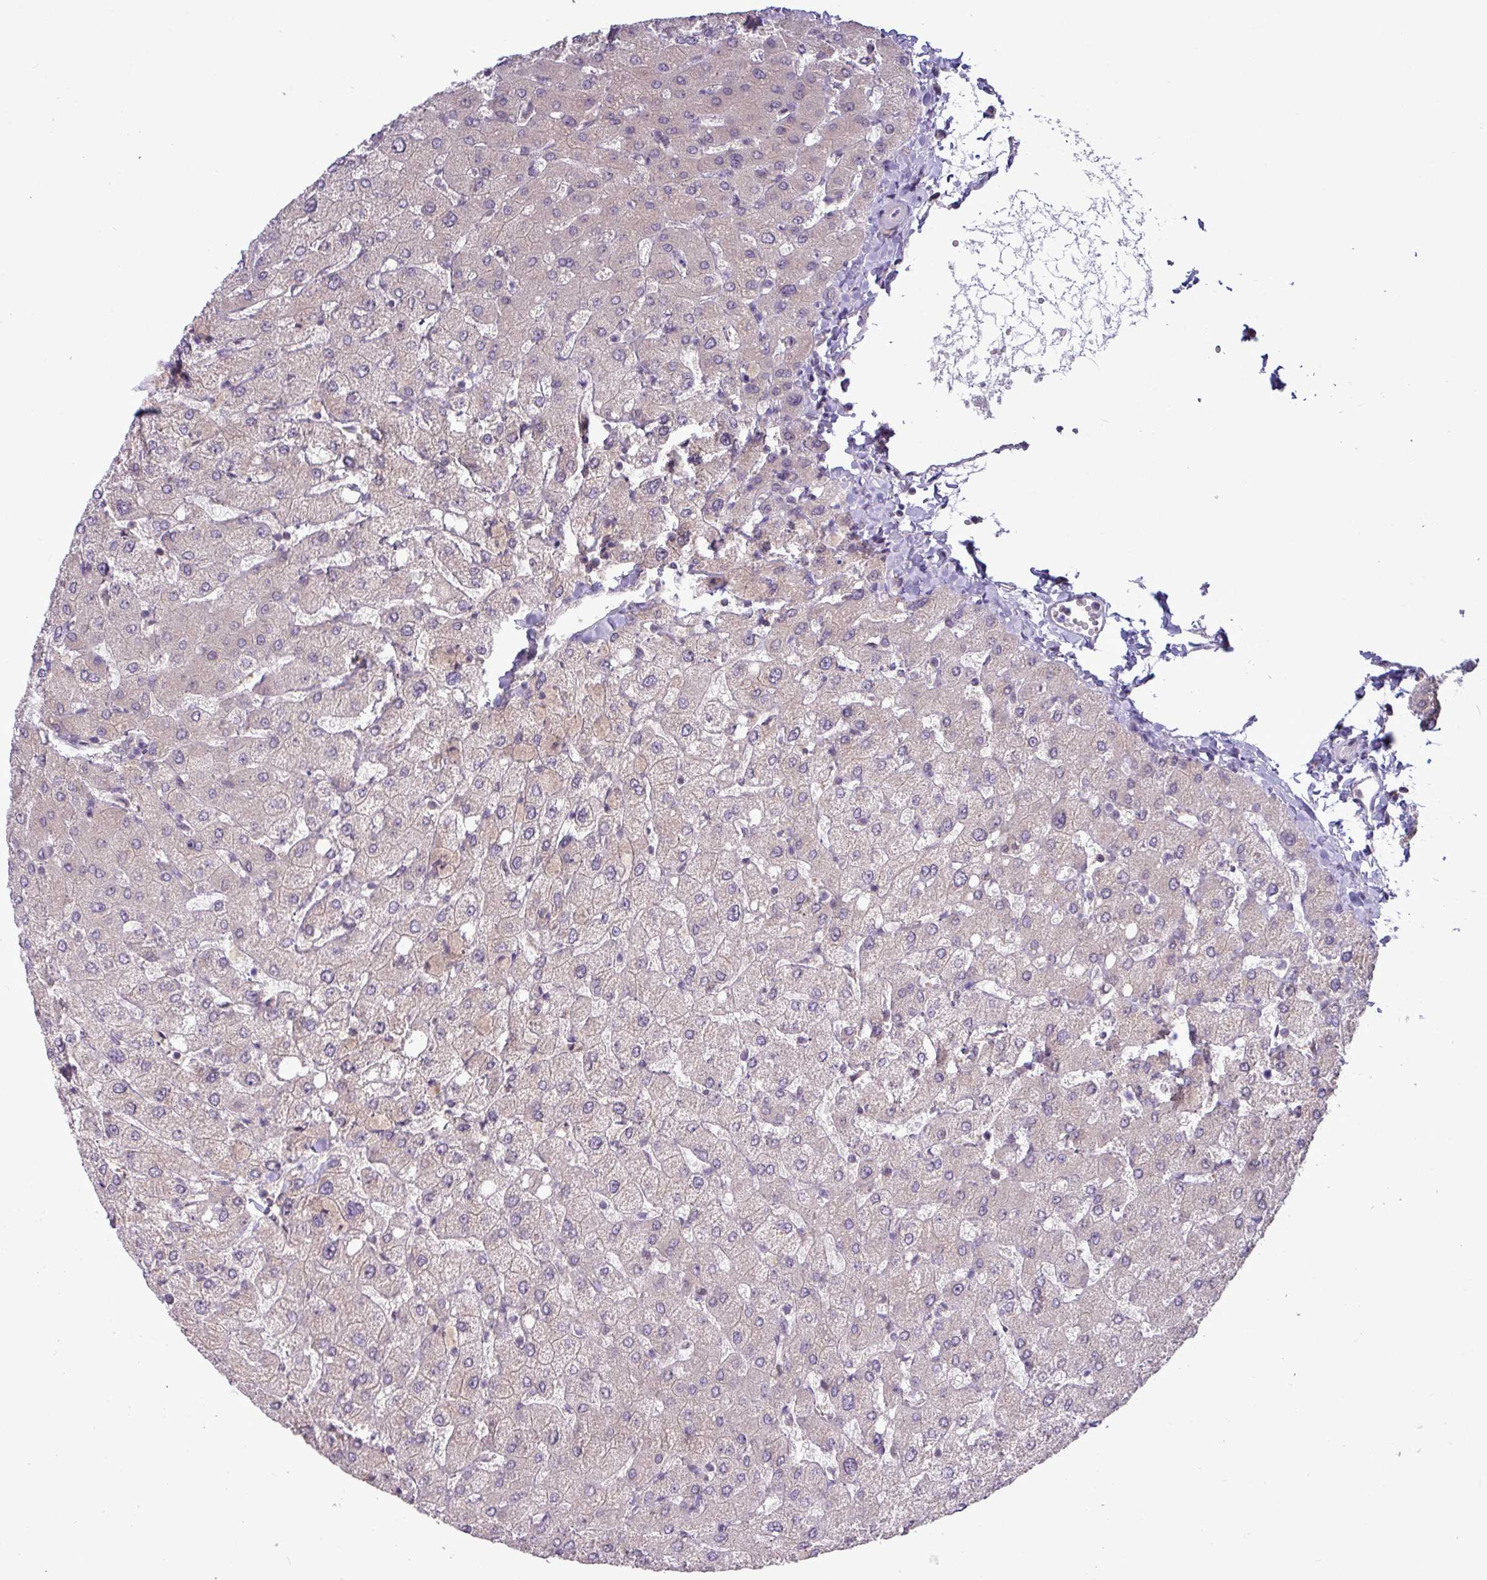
{"staining": {"intensity": "negative", "quantity": "none", "location": "none"}, "tissue": "liver", "cell_type": "Cholangiocytes", "image_type": "normal", "snomed": [{"axis": "morphology", "description": "Normal tissue, NOS"}, {"axis": "topography", "description": "Liver"}], "caption": "Immunohistochemical staining of benign liver exhibits no significant staining in cholangiocytes. (Immunohistochemistry (ihc), brightfield microscopy, high magnification).", "gene": "RIPPLY1", "patient": {"sex": "female", "age": 54}}